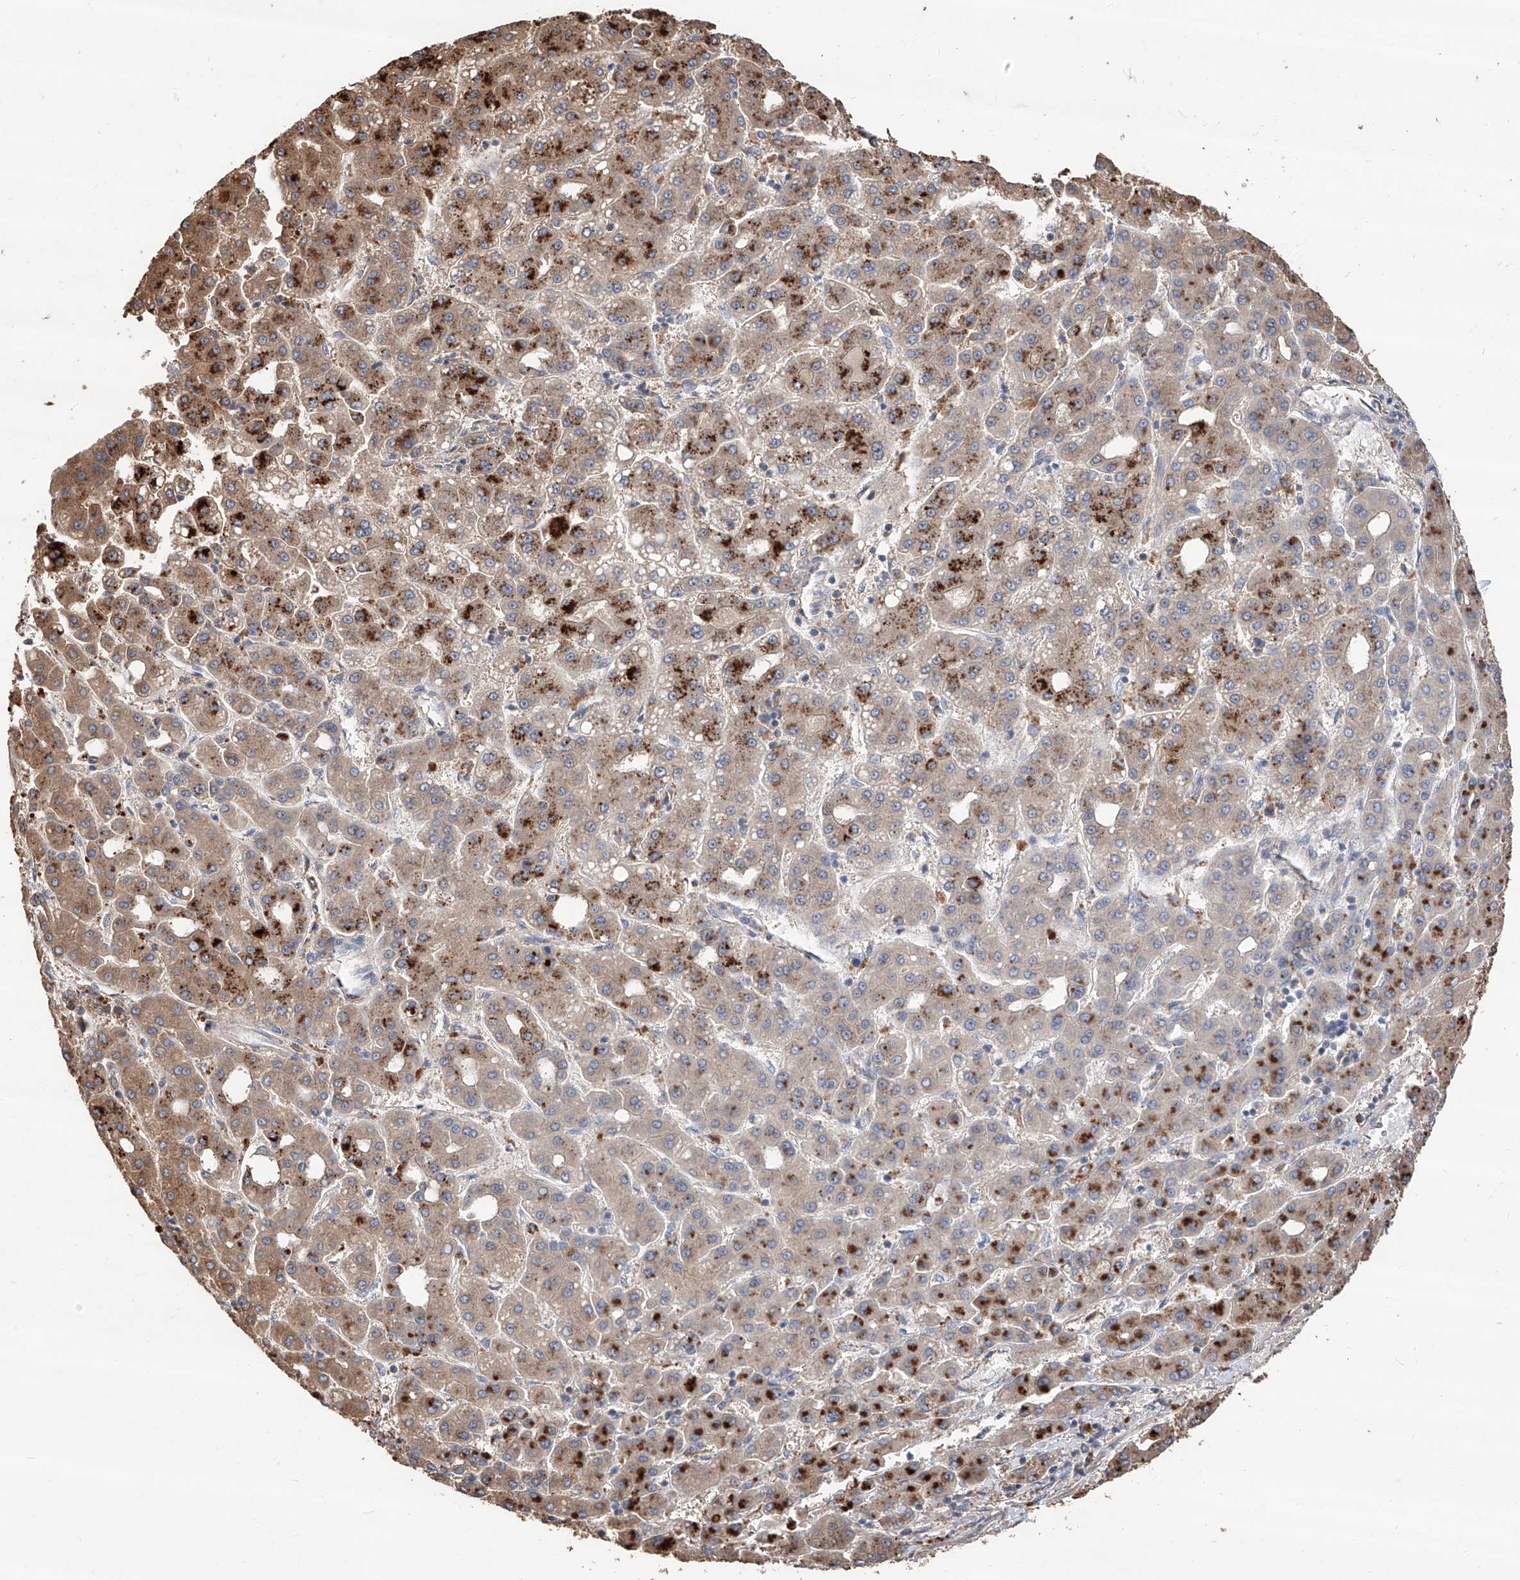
{"staining": {"intensity": "moderate", "quantity": ">75%", "location": "cytoplasmic/membranous"}, "tissue": "liver cancer", "cell_type": "Tumor cells", "image_type": "cancer", "snomed": [{"axis": "morphology", "description": "Carcinoma, Hepatocellular, NOS"}, {"axis": "topography", "description": "Liver"}], "caption": "Moderate cytoplasmic/membranous staining for a protein is appreciated in about >75% of tumor cells of liver cancer (hepatocellular carcinoma) using immunohistochemistry.", "gene": "EDN1", "patient": {"sex": "male", "age": 65}}